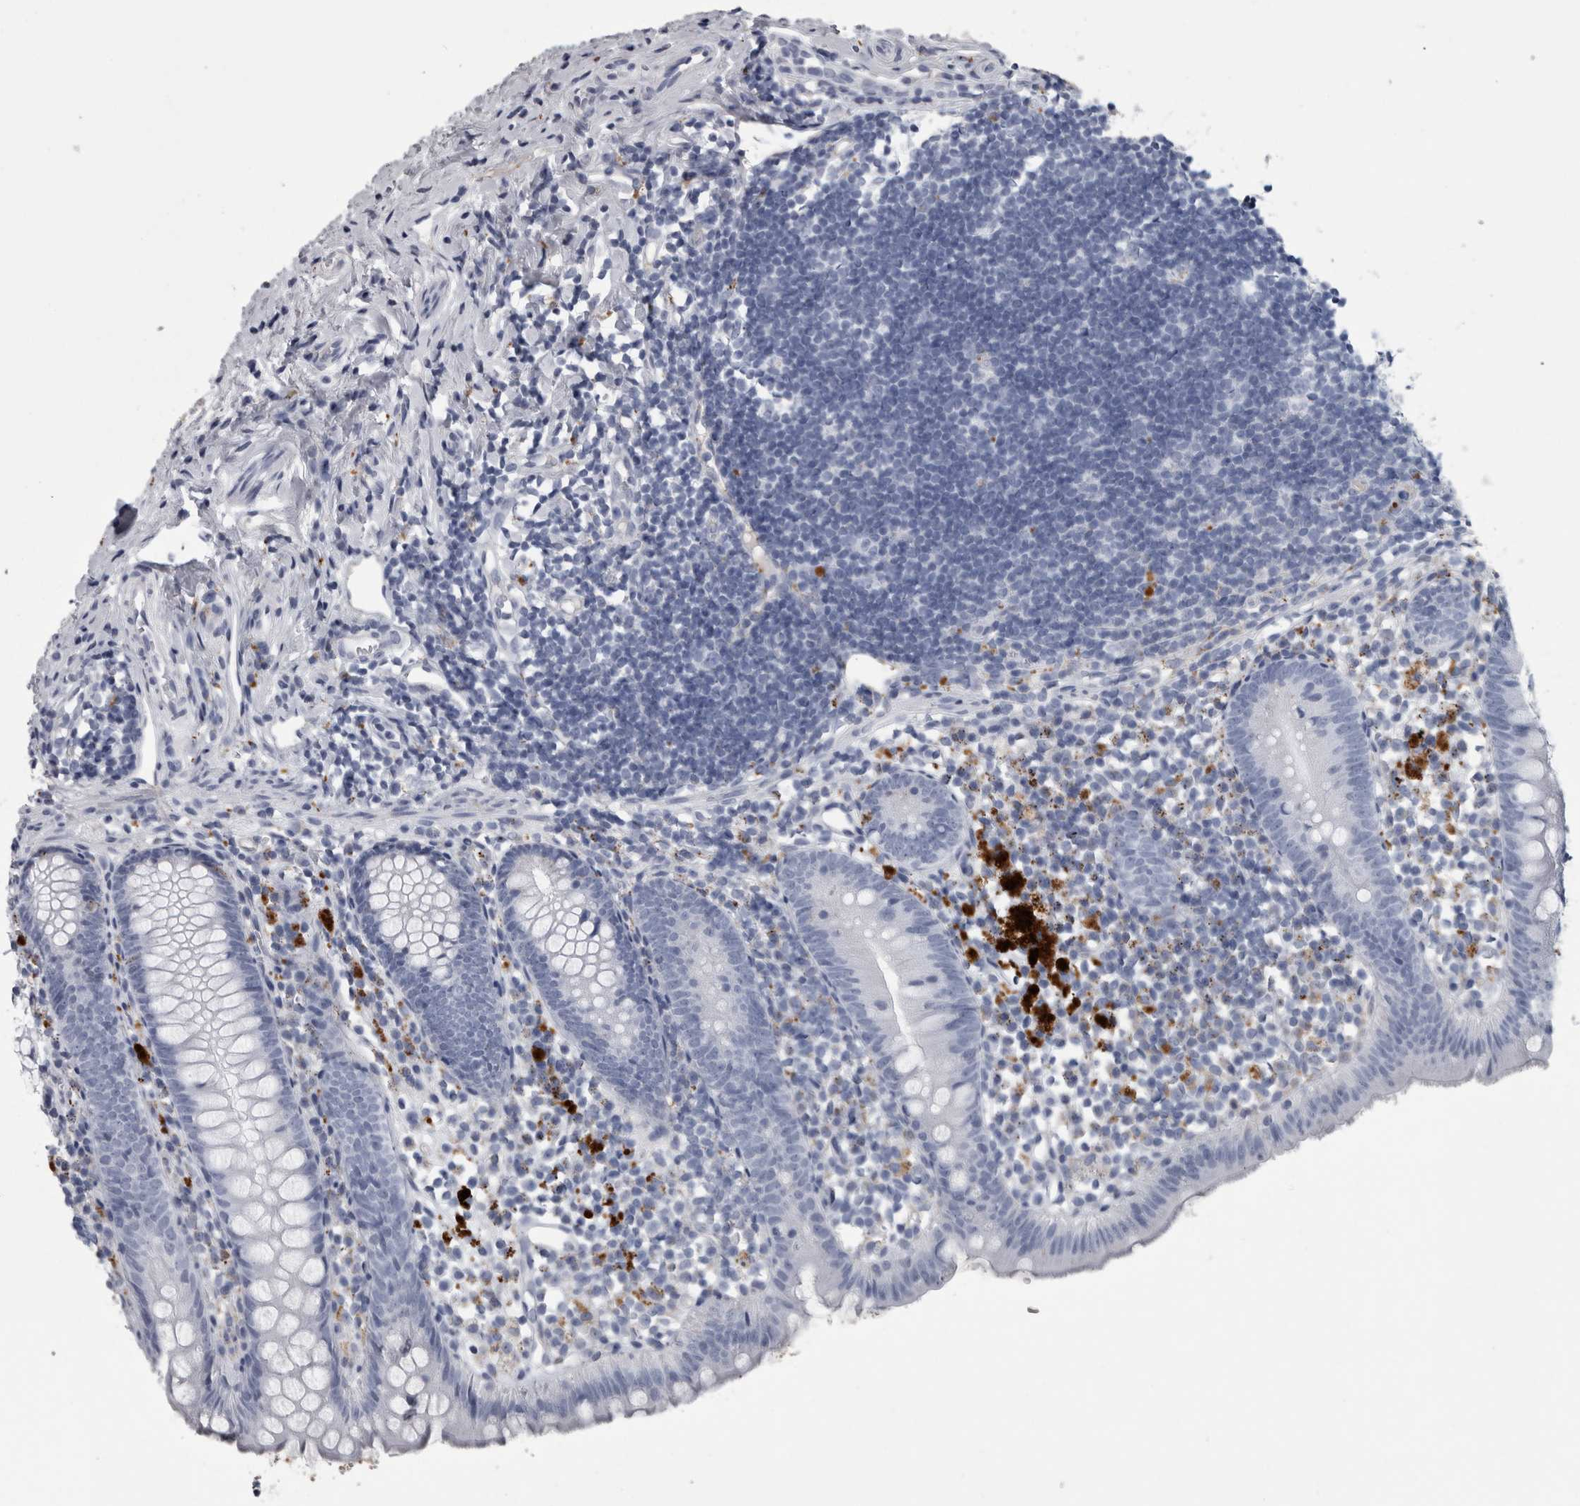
{"staining": {"intensity": "negative", "quantity": "none", "location": "none"}, "tissue": "appendix", "cell_type": "Glandular cells", "image_type": "normal", "snomed": [{"axis": "morphology", "description": "Normal tissue, NOS"}, {"axis": "topography", "description": "Appendix"}], "caption": "Appendix was stained to show a protein in brown. There is no significant staining in glandular cells. (DAB immunohistochemistry, high magnification).", "gene": "DPP7", "patient": {"sex": "female", "age": 20}}